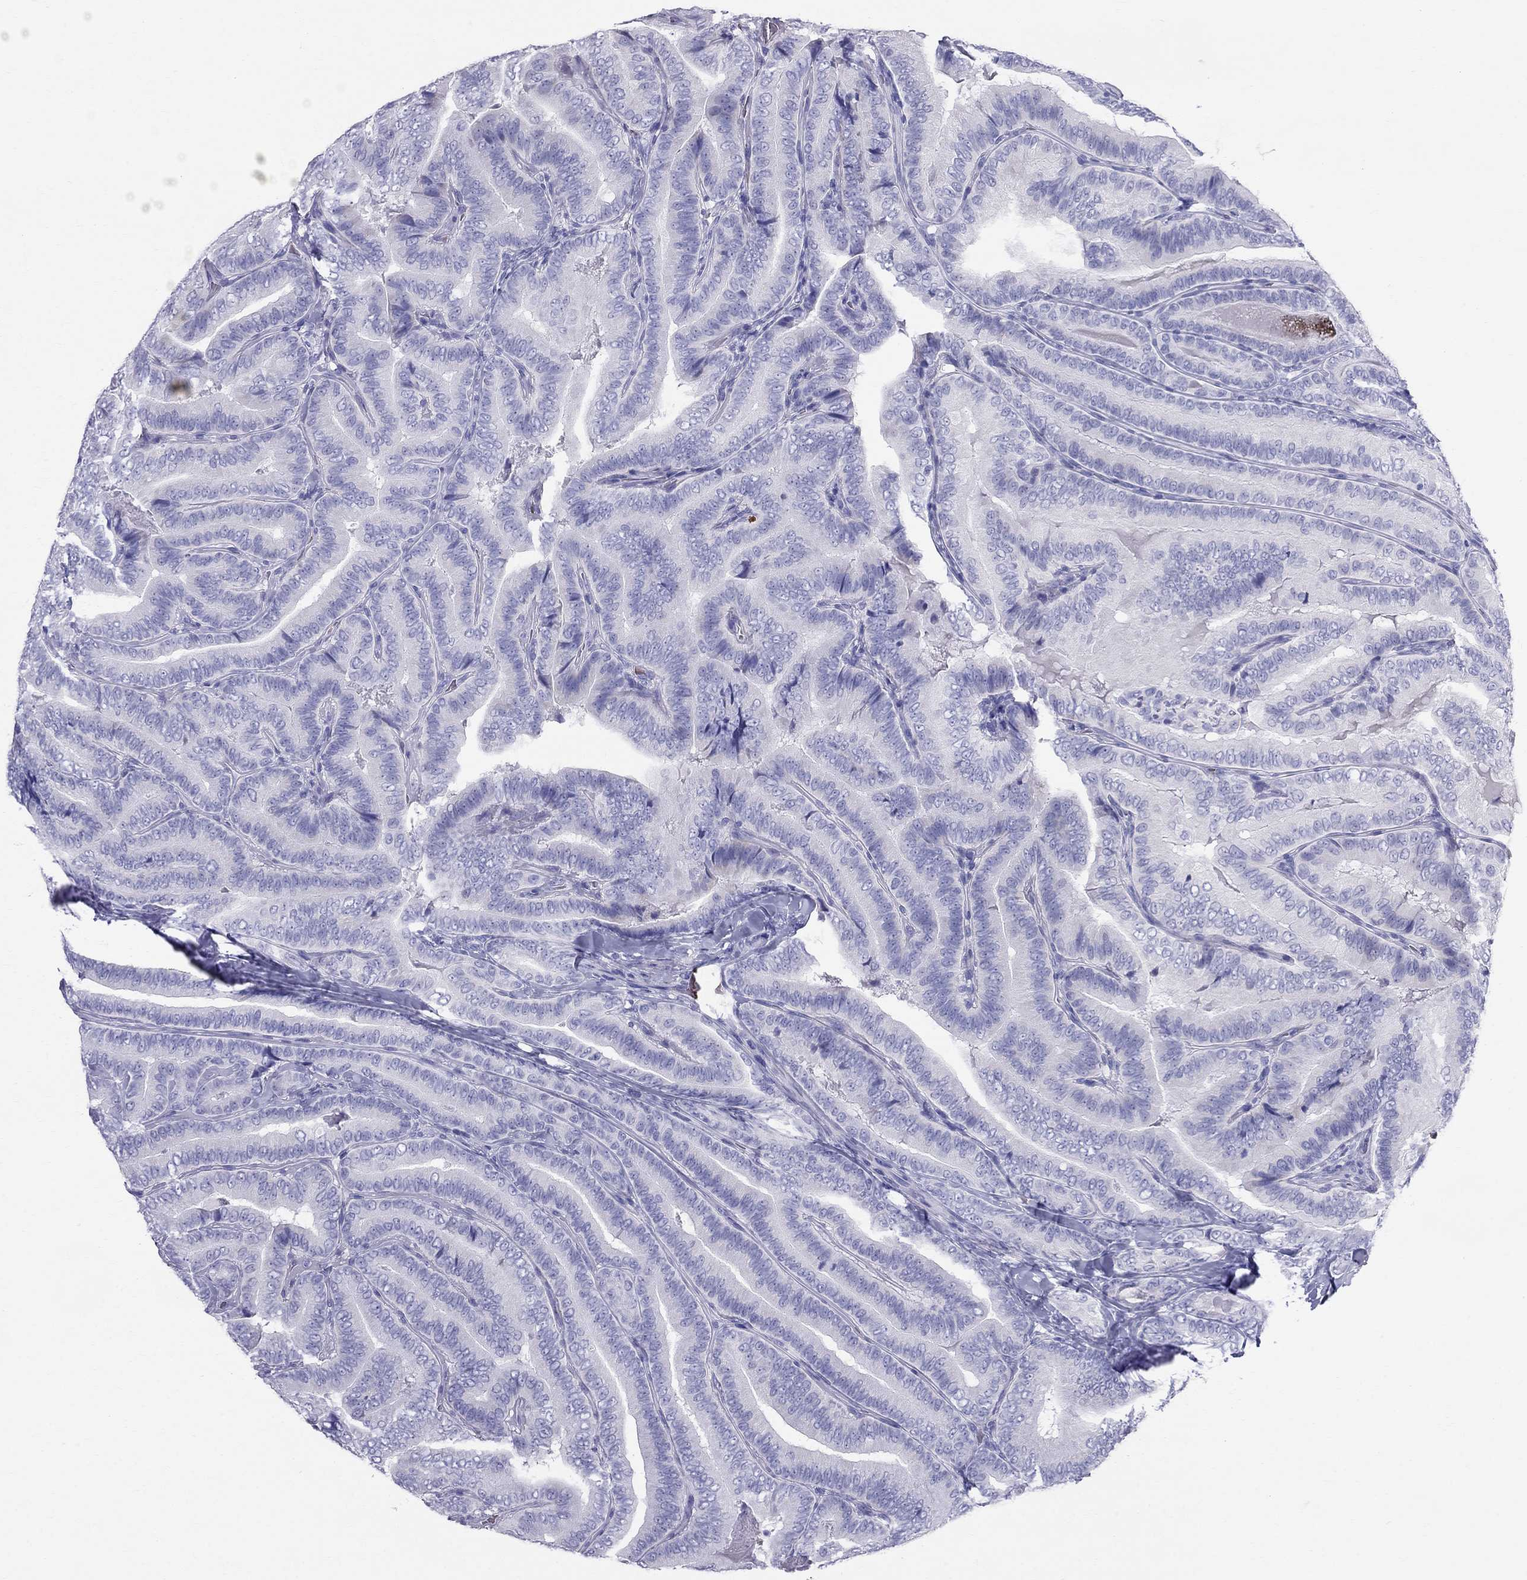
{"staining": {"intensity": "negative", "quantity": "none", "location": "none"}, "tissue": "thyroid cancer", "cell_type": "Tumor cells", "image_type": "cancer", "snomed": [{"axis": "morphology", "description": "Papillary adenocarcinoma, NOS"}, {"axis": "topography", "description": "Thyroid gland"}], "caption": "Tumor cells are negative for brown protein staining in thyroid papillary adenocarcinoma. (IHC, brightfield microscopy, high magnification).", "gene": "DNAAF6", "patient": {"sex": "male", "age": 61}}